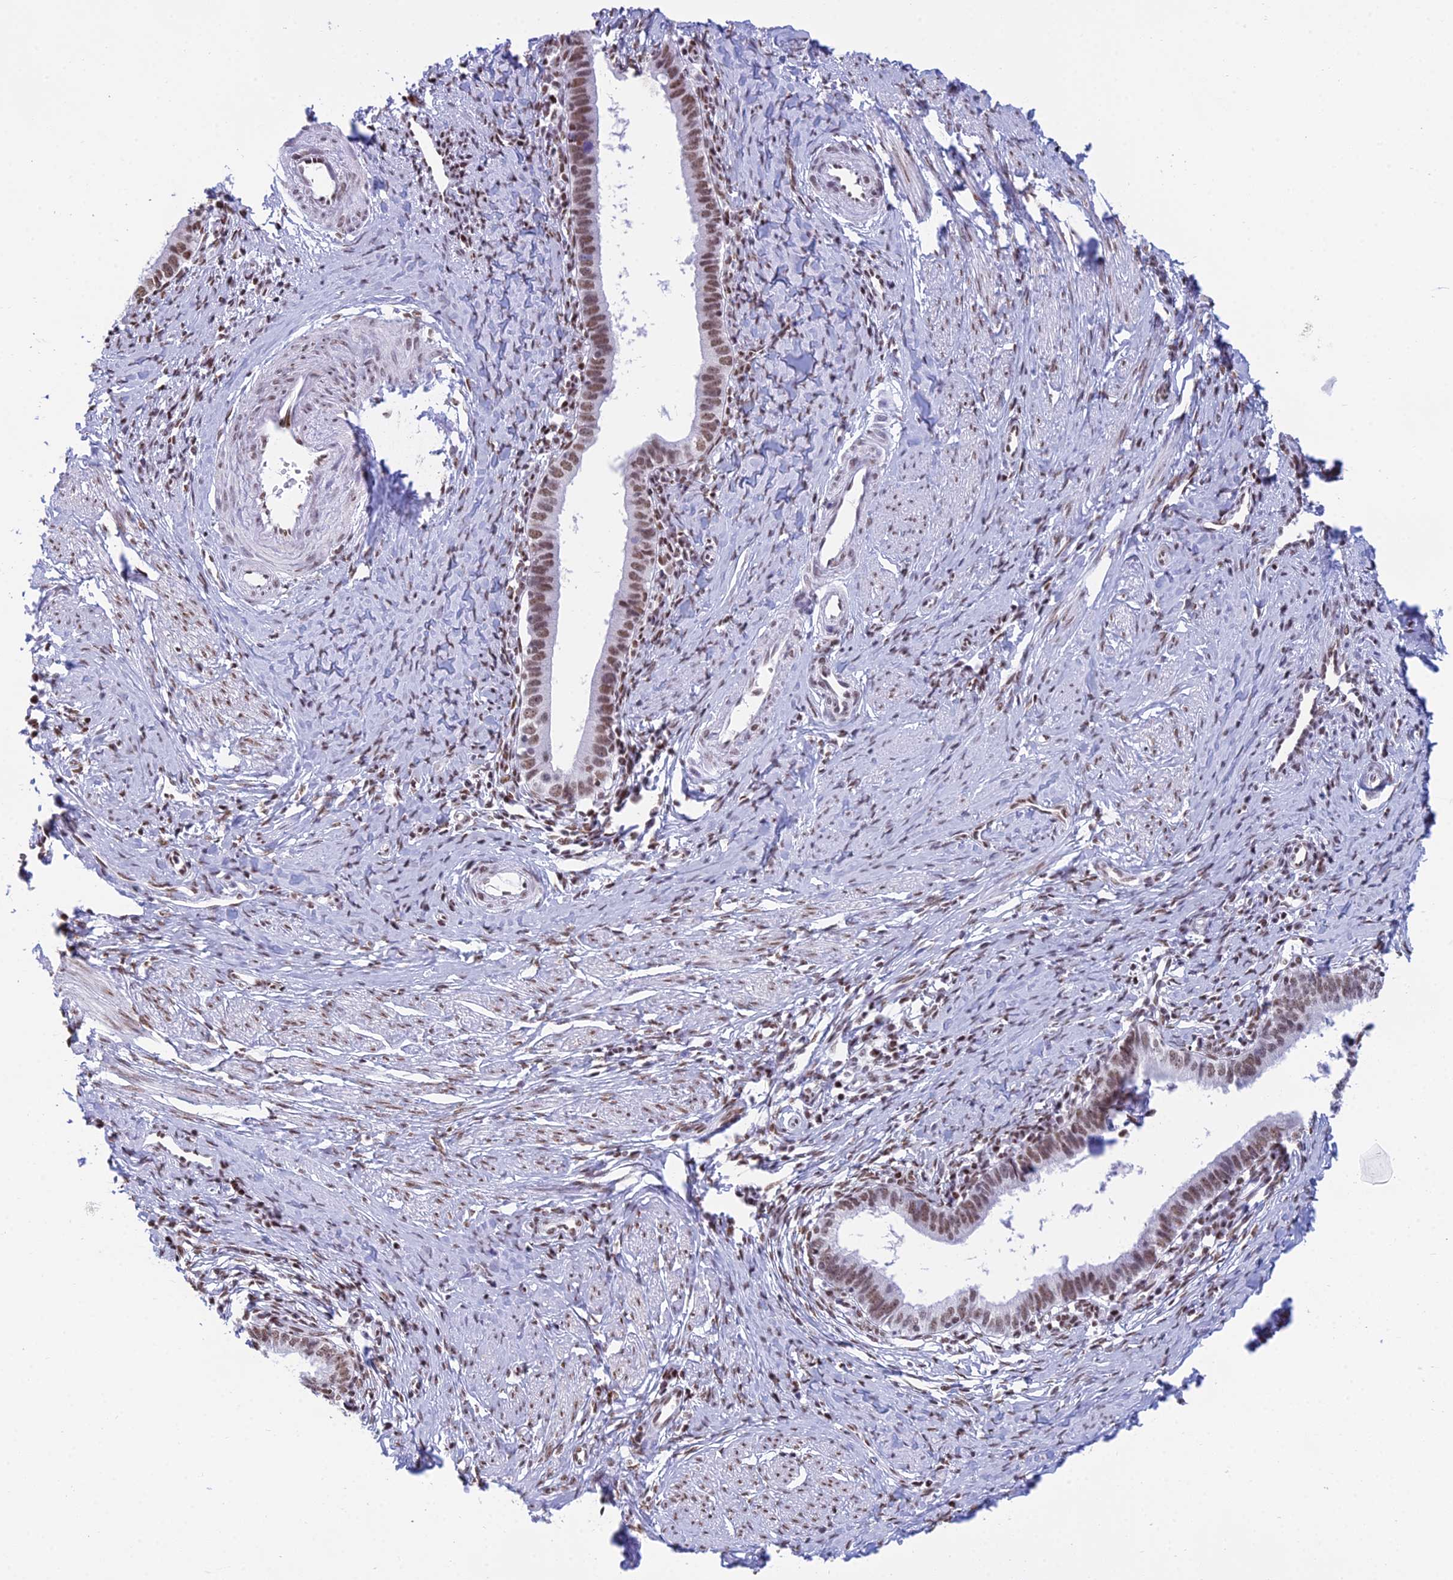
{"staining": {"intensity": "moderate", "quantity": ">75%", "location": "nuclear"}, "tissue": "cervical cancer", "cell_type": "Tumor cells", "image_type": "cancer", "snomed": [{"axis": "morphology", "description": "Adenocarcinoma, NOS"}, {"axis": "topography", "description": "Cervix"}], "caption": "A brown stain labels moderate nuclear staining of a protein in cervical adenocarcinoma tumor cells.", "gene": "CDC26", "patient": {"sex": "female", "age": 36}}